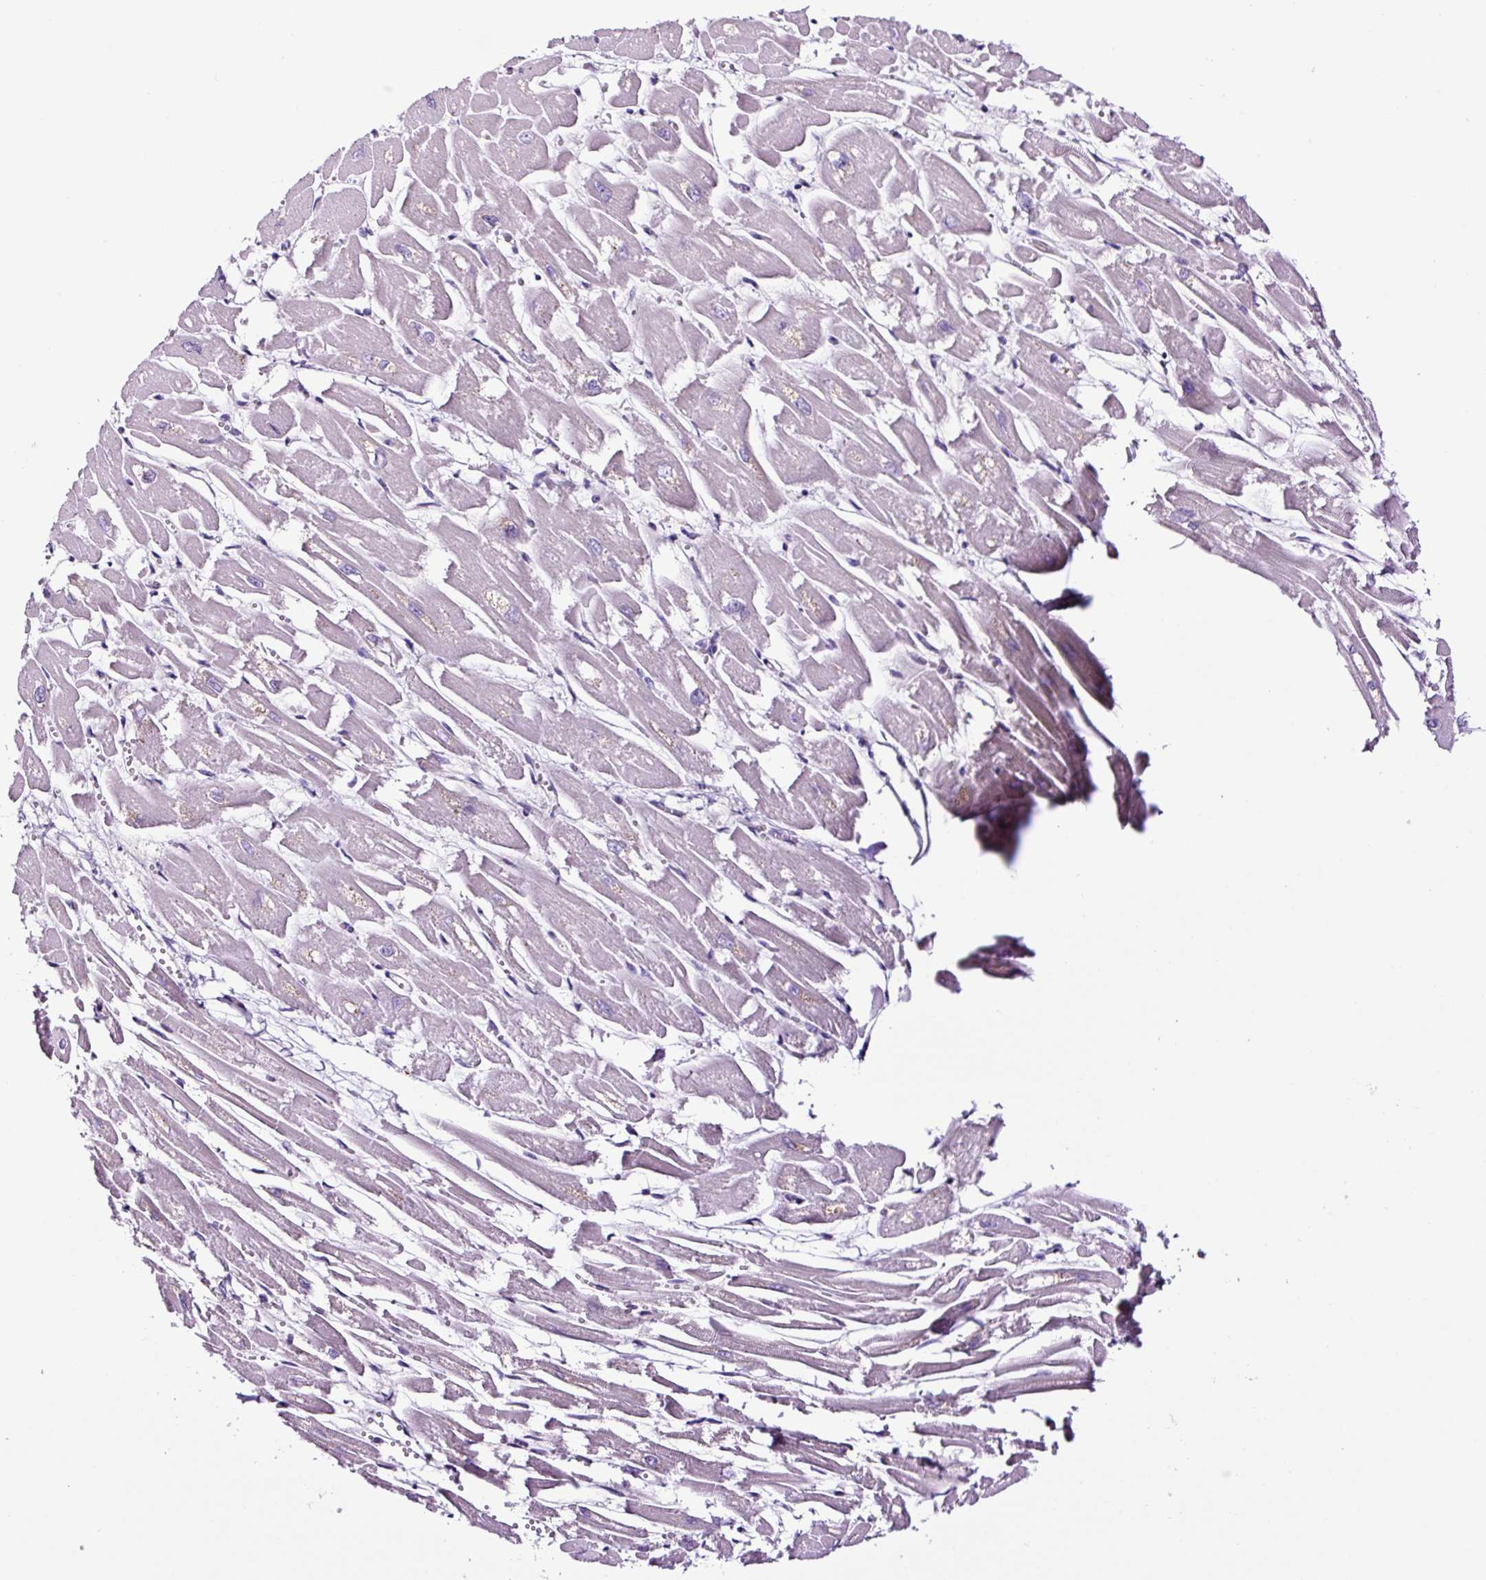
{"staining": {"intensity": "negative", "quantity": "none", "location": "none"}, "tissue": "heart muscle", "cell_type": "Cardiomyocytes", "image_type": "normal", "snomed": [{"axis": "morphology", "description": "Normal tissue, NOS"}, {"axis": "topography", "description": "Heart"}], "caption": "Cardiomyocytes are negative for brown protein staining in unremarkable heart muscle.", "gene": "TAFA3", "patient": {"sex": "male", "age": 54}}